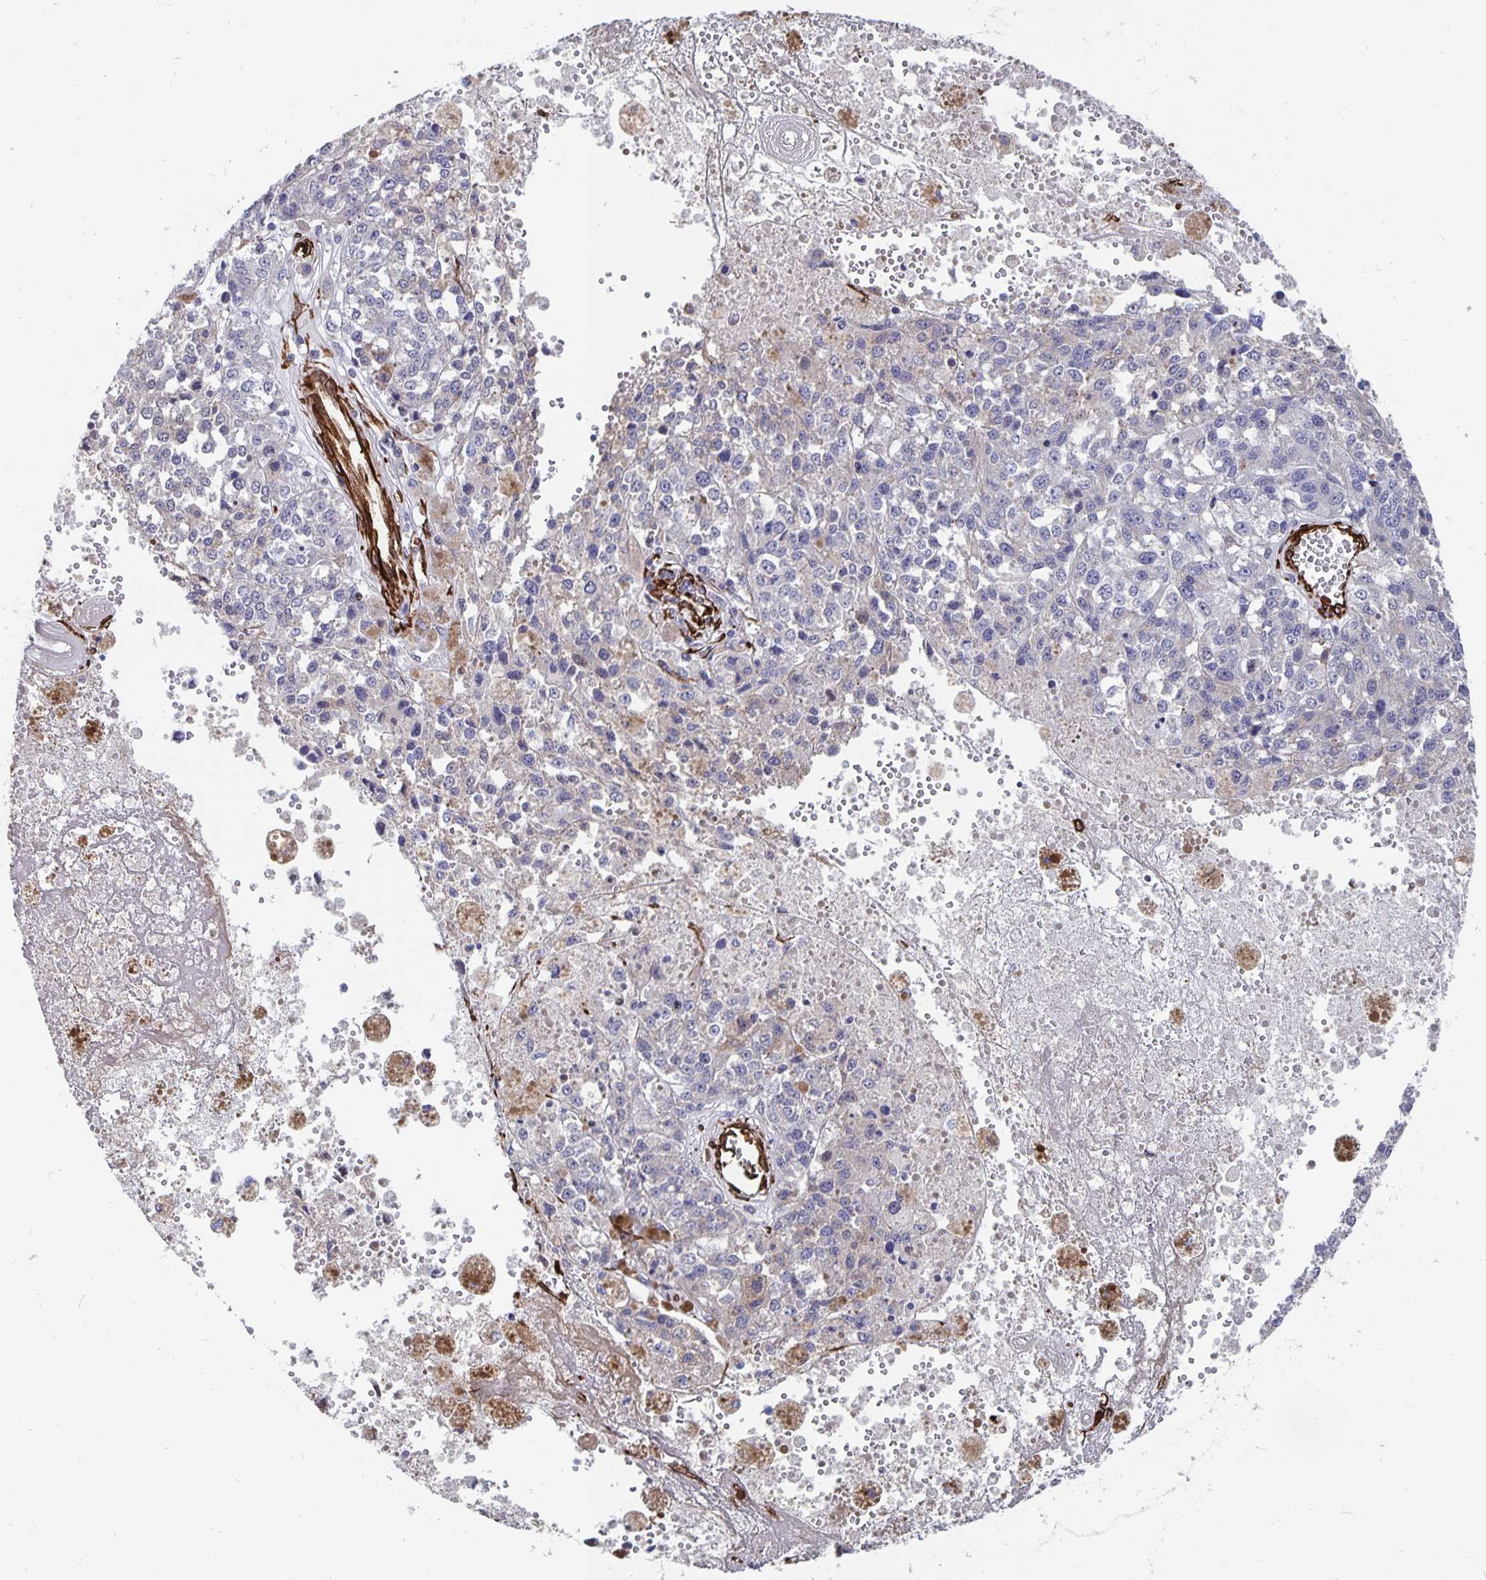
{"staining": {"intensity": "negative", "quantity": "none", "location": "none"}, "tissue": "melanoma", "cell_type": "Tumor cells", "image_type": "cancer", "snomed": [{"axis": "morphology", "description": "Malignant melanoma, Metastatic site"}, {"axis": "topography", "description": "Lymph node"}], "caption": "This is an immunohistochemistry (IHC) micrograph of malignant melanoma (metastatic site). There is no positivity in tumor cells.", "gene": "DCHS2", "patient": {"sex": "female", "age": 64}}